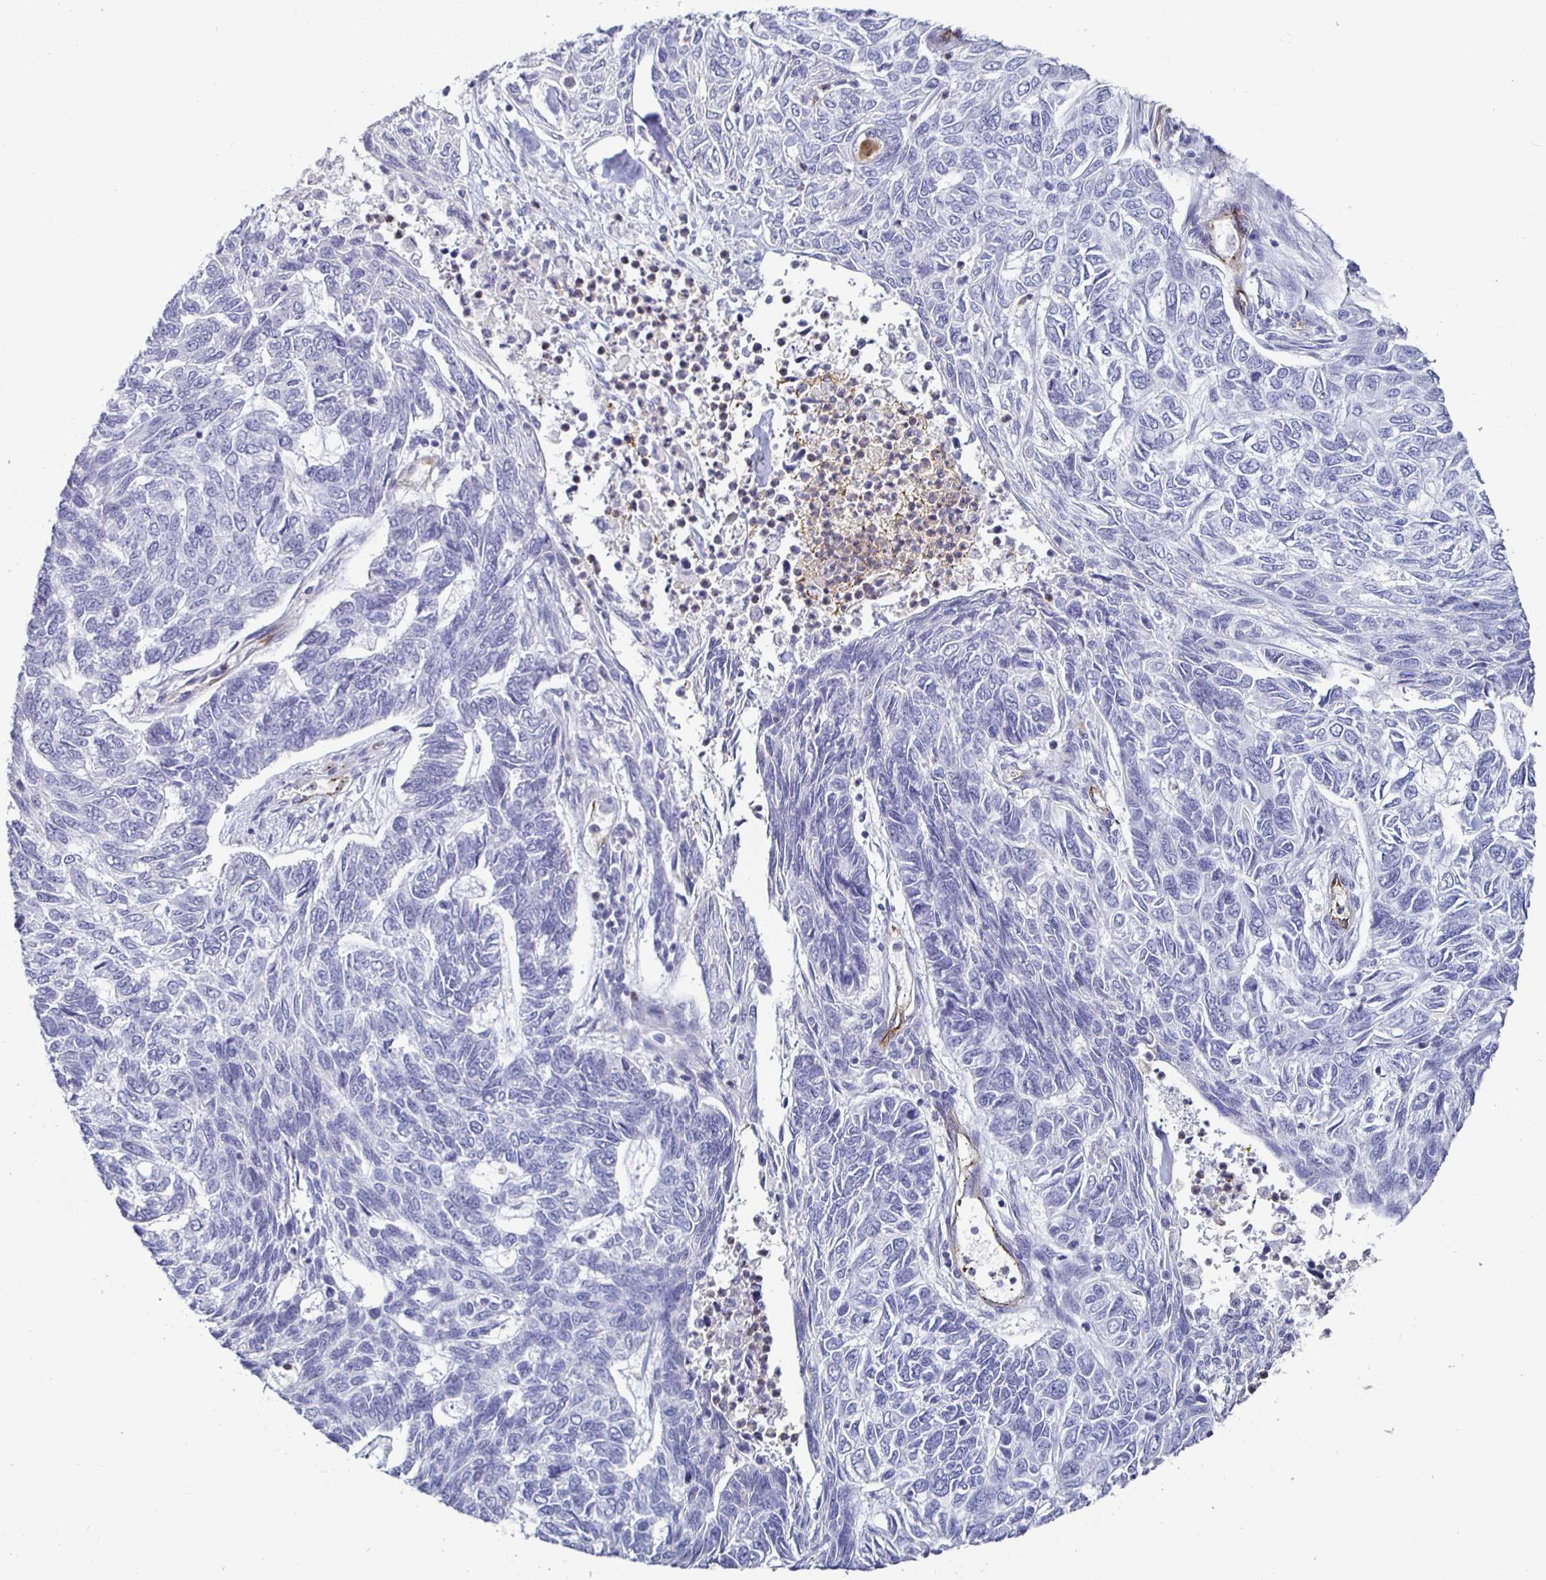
{"staining": {"intensity": "negative", "quantity": "none", "location": "none"}, "tissue": "skin cancer", "cell_type": "Tumor cells", "image_type": "cancer", "snomed": [{"axis": "morphology", "description": "Basal cell carcinoma"}, {"axis": "topography", "description": "Skin"}], "caption": "IHC of human skin basal cell carcinoma displays no expression in tumor cells.", "gene": "ACSBG2", "patient": {"sex": "female", "age": 65}}